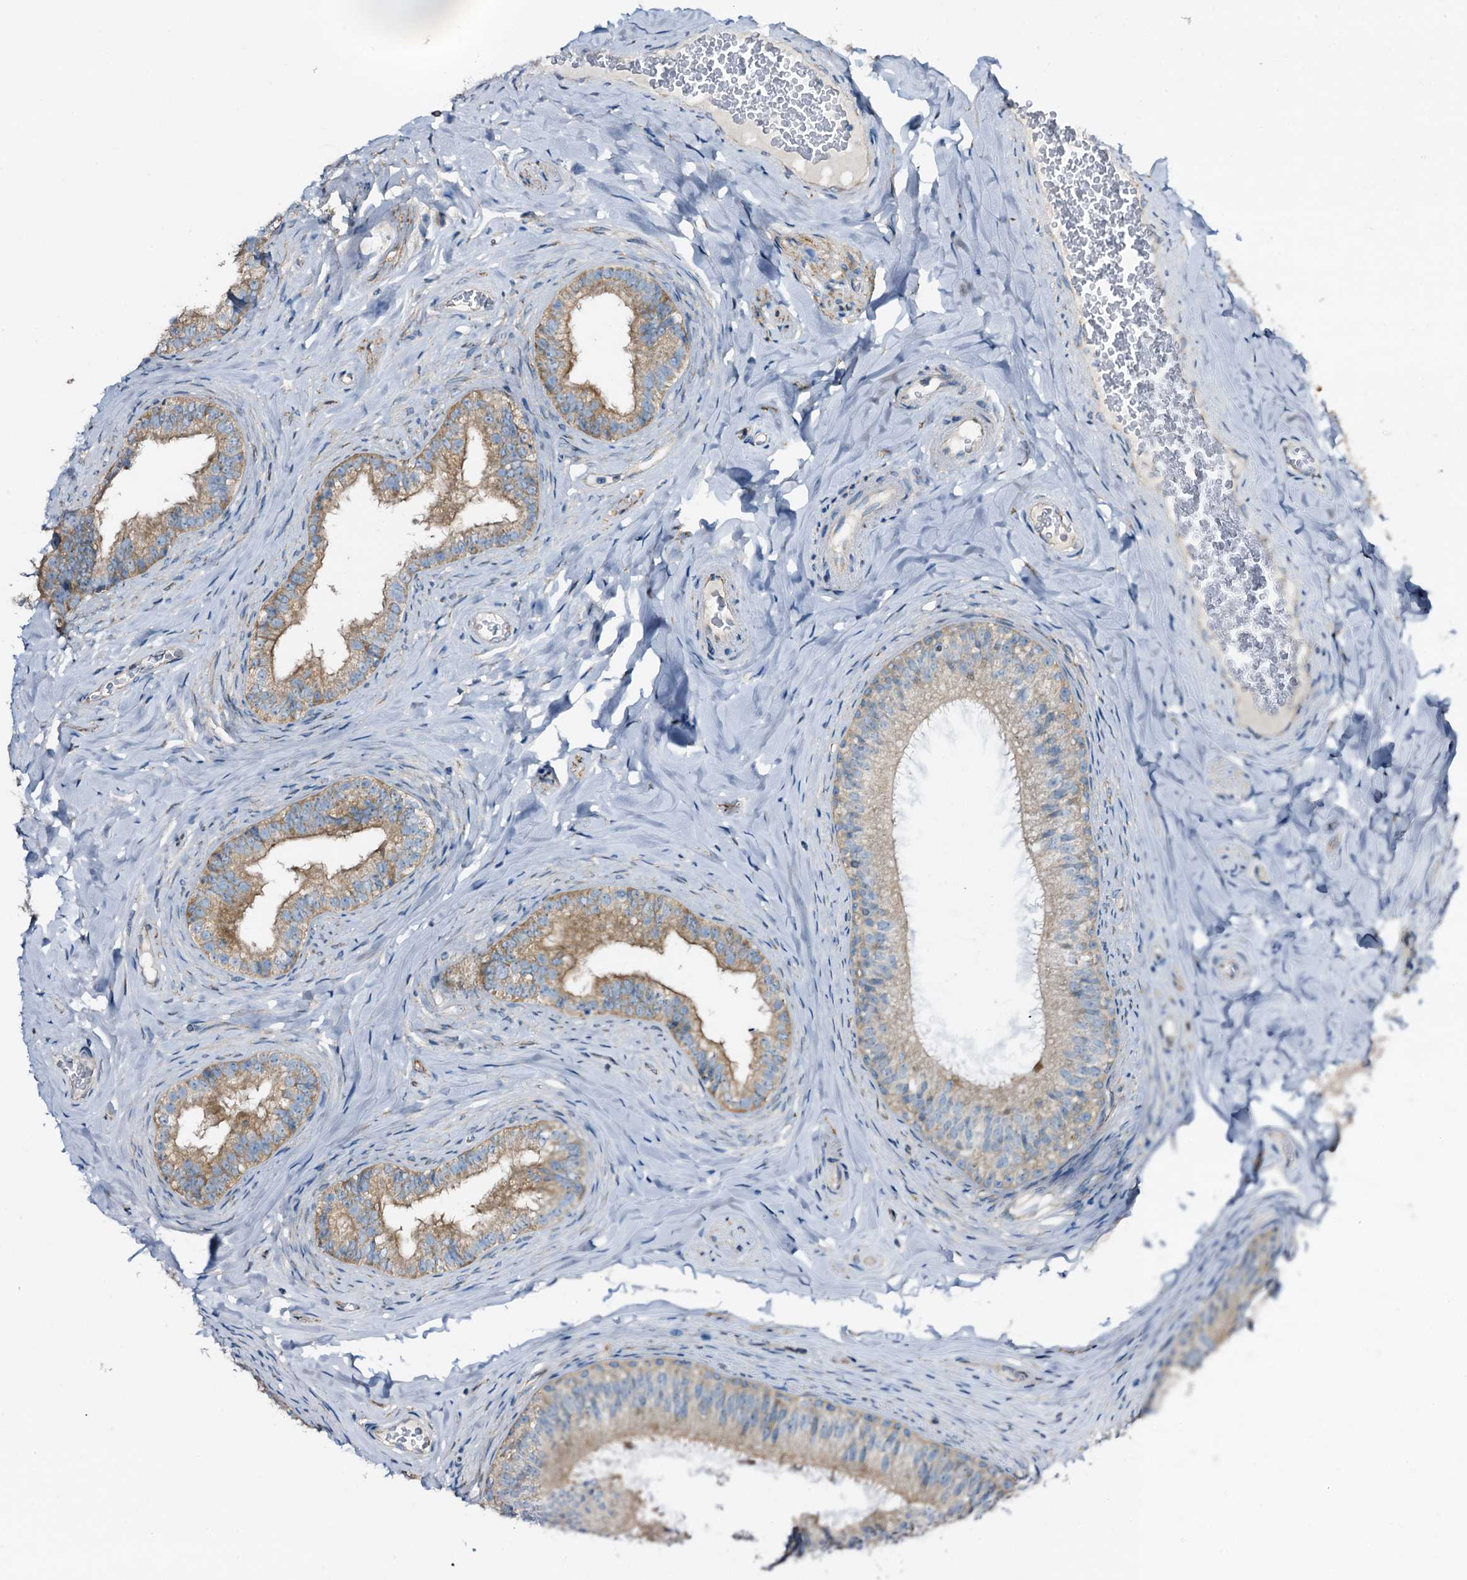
{"staining": {"intensity": "moderate", "quantity": "25%-75%", "location": "cytoplasmic/membranous"}, "tissue": "epididymis", "cell_type": "Glandular cells", "image_type": "normal", "snomed": [{"axis": "morphology", "description": "Normal tissue, NOS"}, {"axis": "topography", "description": "Epididymis"}], "caption": "Protein staining of benign epididymis exhibits moderate cytoplasmic/membranous expression in about 25%-75% of glandular cells.", "gene": "STARD13", "patient": {"sex": "male", "age": 34}}